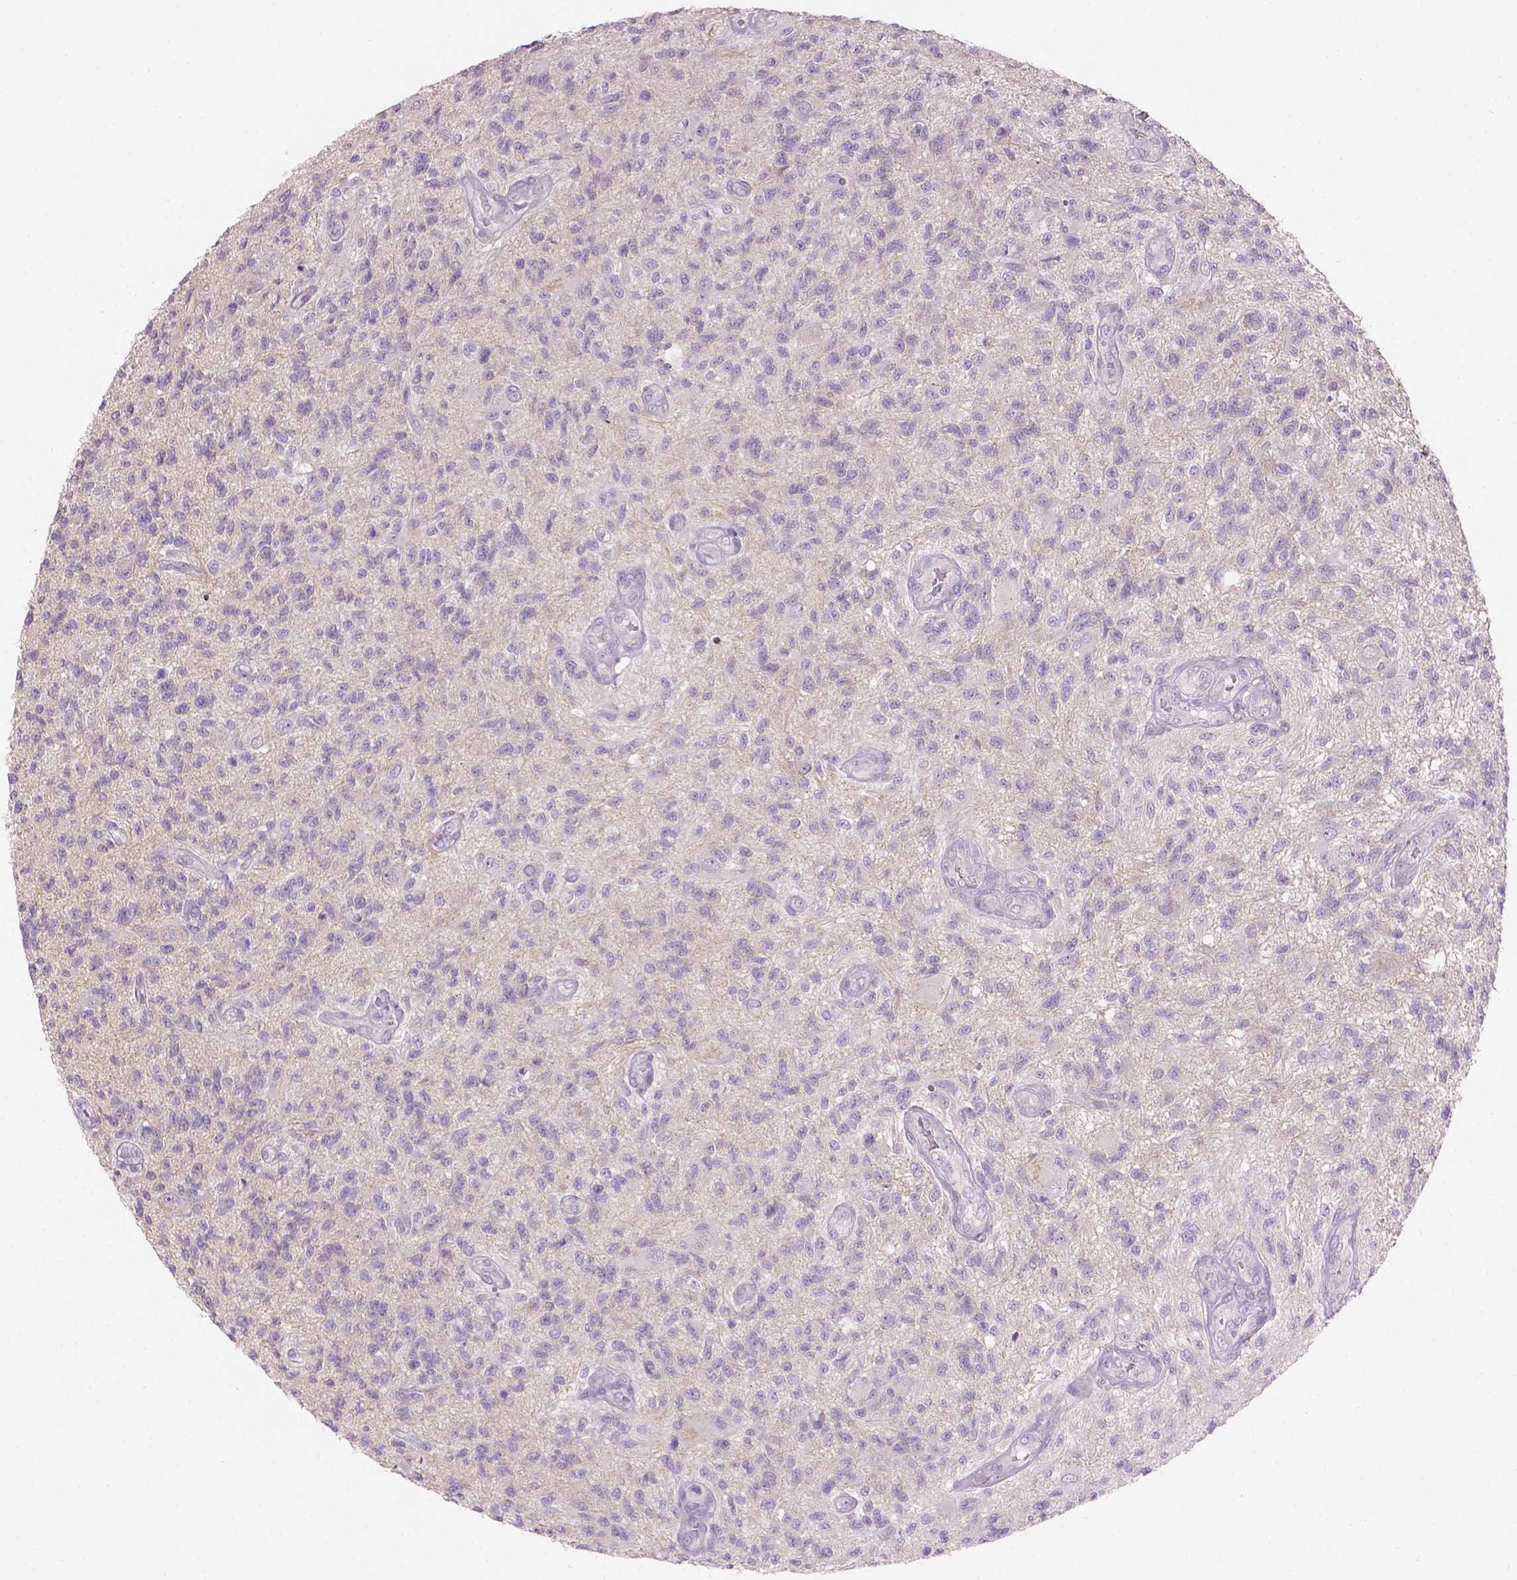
{"staining": {"intensity": "negative", "quantity": "none", "location": "none"}, "tissue": "glioma", "cell_type": "Tumor cells", "image_type": "cancer", "snomed": [{"axis": "morphology", "description": "Glioma, malignant, High grade"}, {"axis": "topography", "description": "Brain"}], "caption": "DAB (3,3'-diaminobenzidine) immunohistochemical staining of human glioma reveals no significant expression in tumor cells.", "gene": "TM6SF2", "patient": {"sex": "male", "age": 56}}